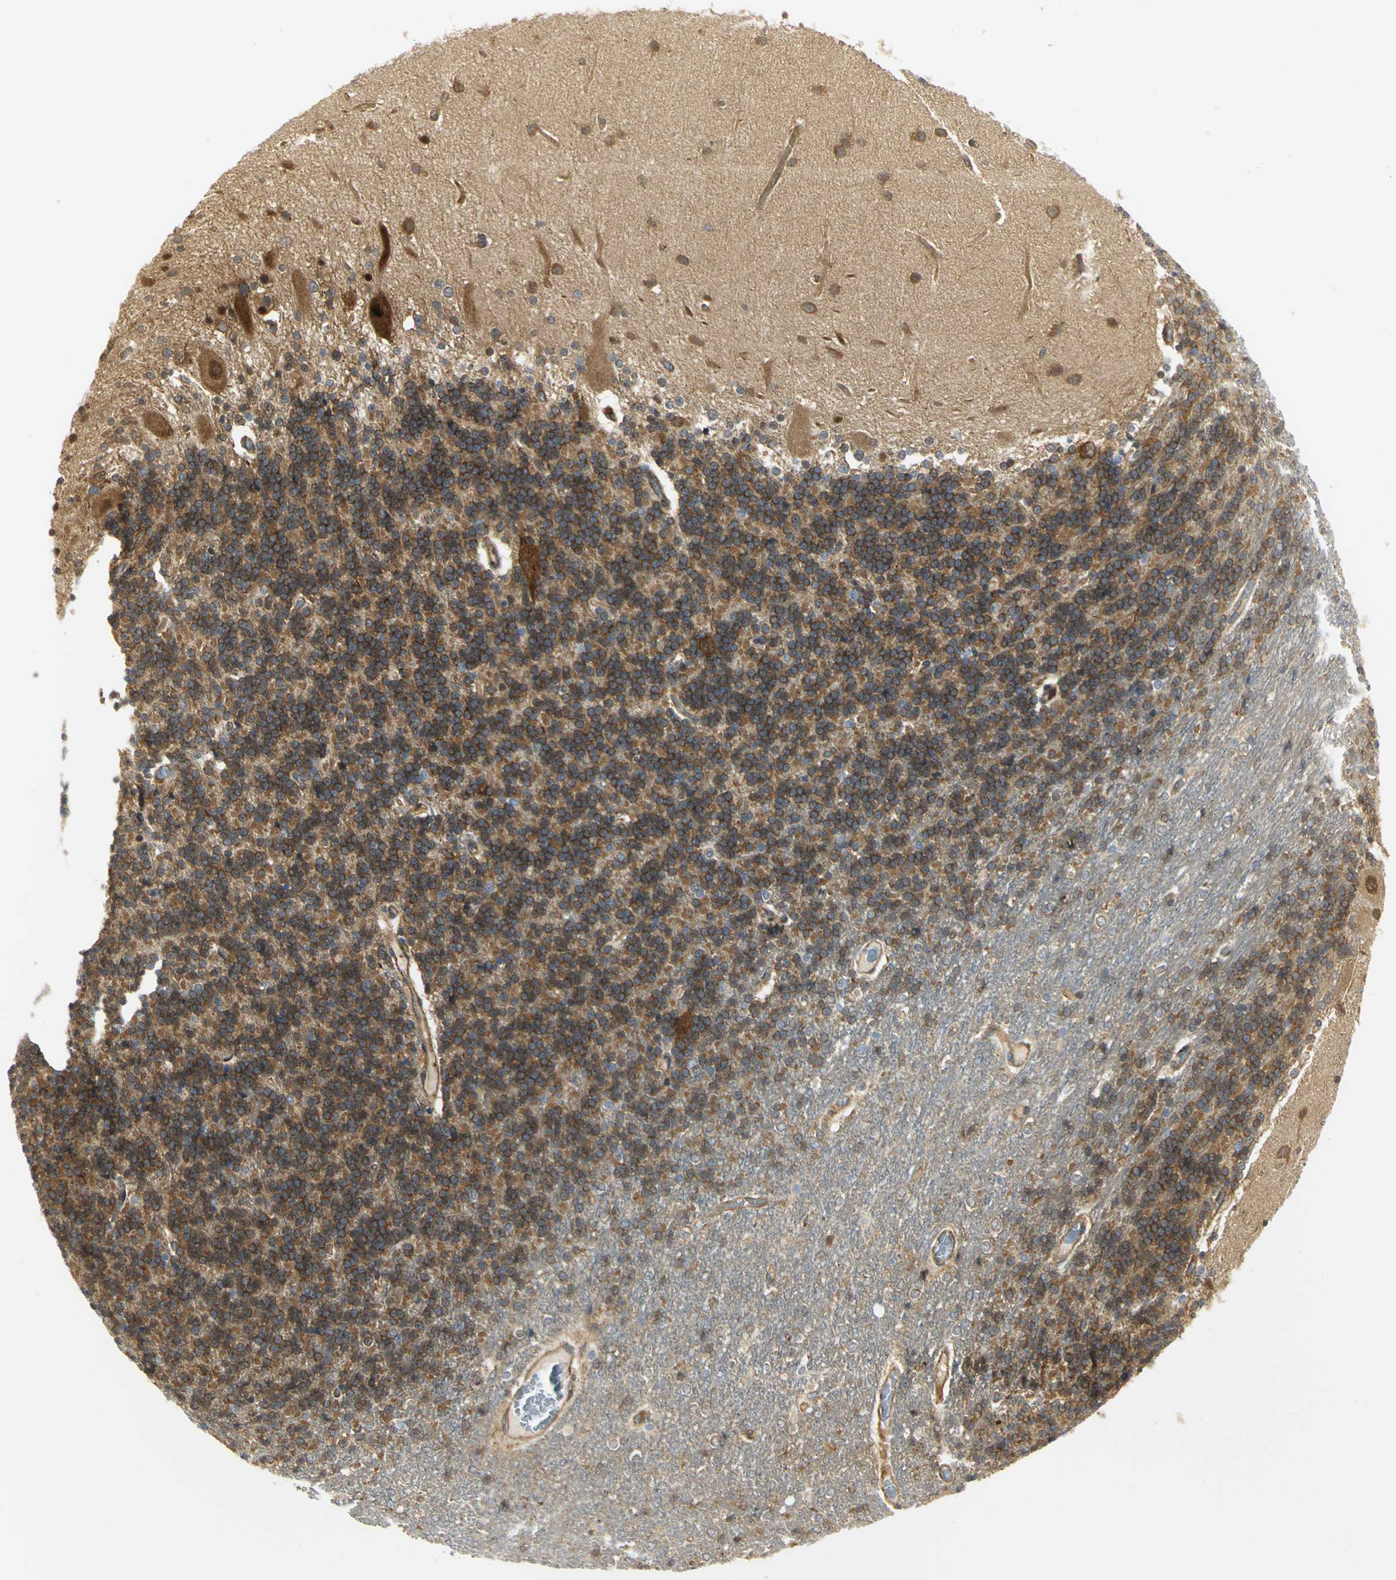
{"staining": {"intensity": "strong", "quantity": ">75%", "location": "cytoplasmic/membranous"}, "tissue": "cerebellum", "cell_type": "Cells in granular layer", "image_type": "normal", "snomed": [{"axis": "morphology", "description": "Normal tissue, NOS"}, {"axis": "topography", "description": "Cerebellum"}], "caption": "Immunohistochemistry (IHC) of benign cerebellum displays high levels of strong cytoplasmic/membranous expression in about >75% of cells in granular layer. Nuclei are stained in blue.", "gene": "EEA1", "patient": {"sex": "female", "age": 54}}